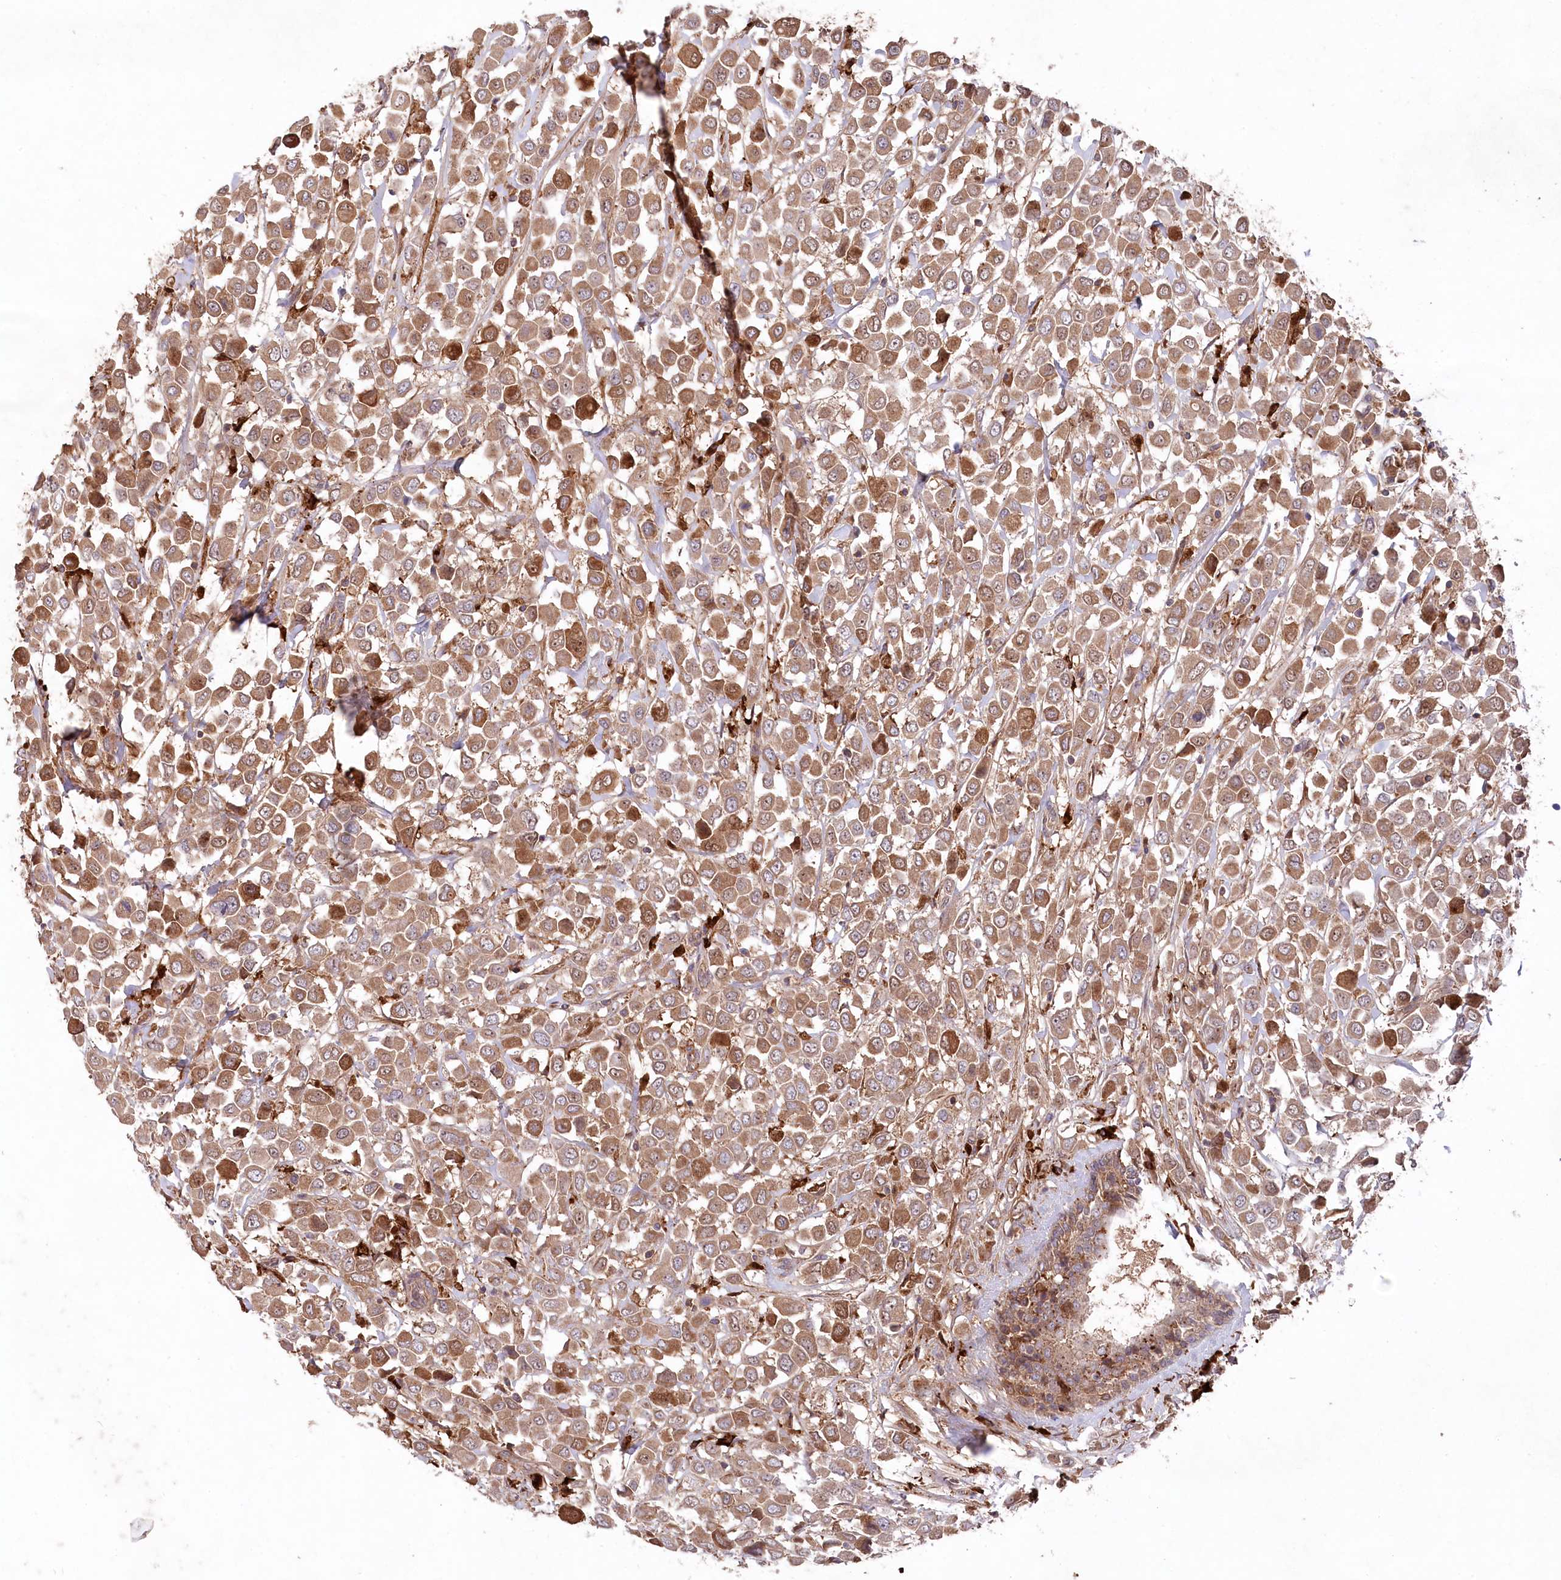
{"staining": {"intensity": "moderate", "quantity": ">75%", "location": "cytoplasmic/membranous,nuclear"}, "tissue": "breast cancer", "cell_type": "Tumor cells", "image_type": "cancer", "snomed": [{"axis": "morphology", "description": "Duct carcinoma"}, {"axis": "topography", "description": "Breast"}], "caption": "A medium amount of moderate cytoplasmic/membranous and nuclear staining is present in approximately >75% of tumor cells in breast cancer (invasive ductal carcinoma) tissue. (IHC, brightfield microscopy, high magnification).", "gene": "PPP1R21", "patient": {"sex": "female", "age": 61}}